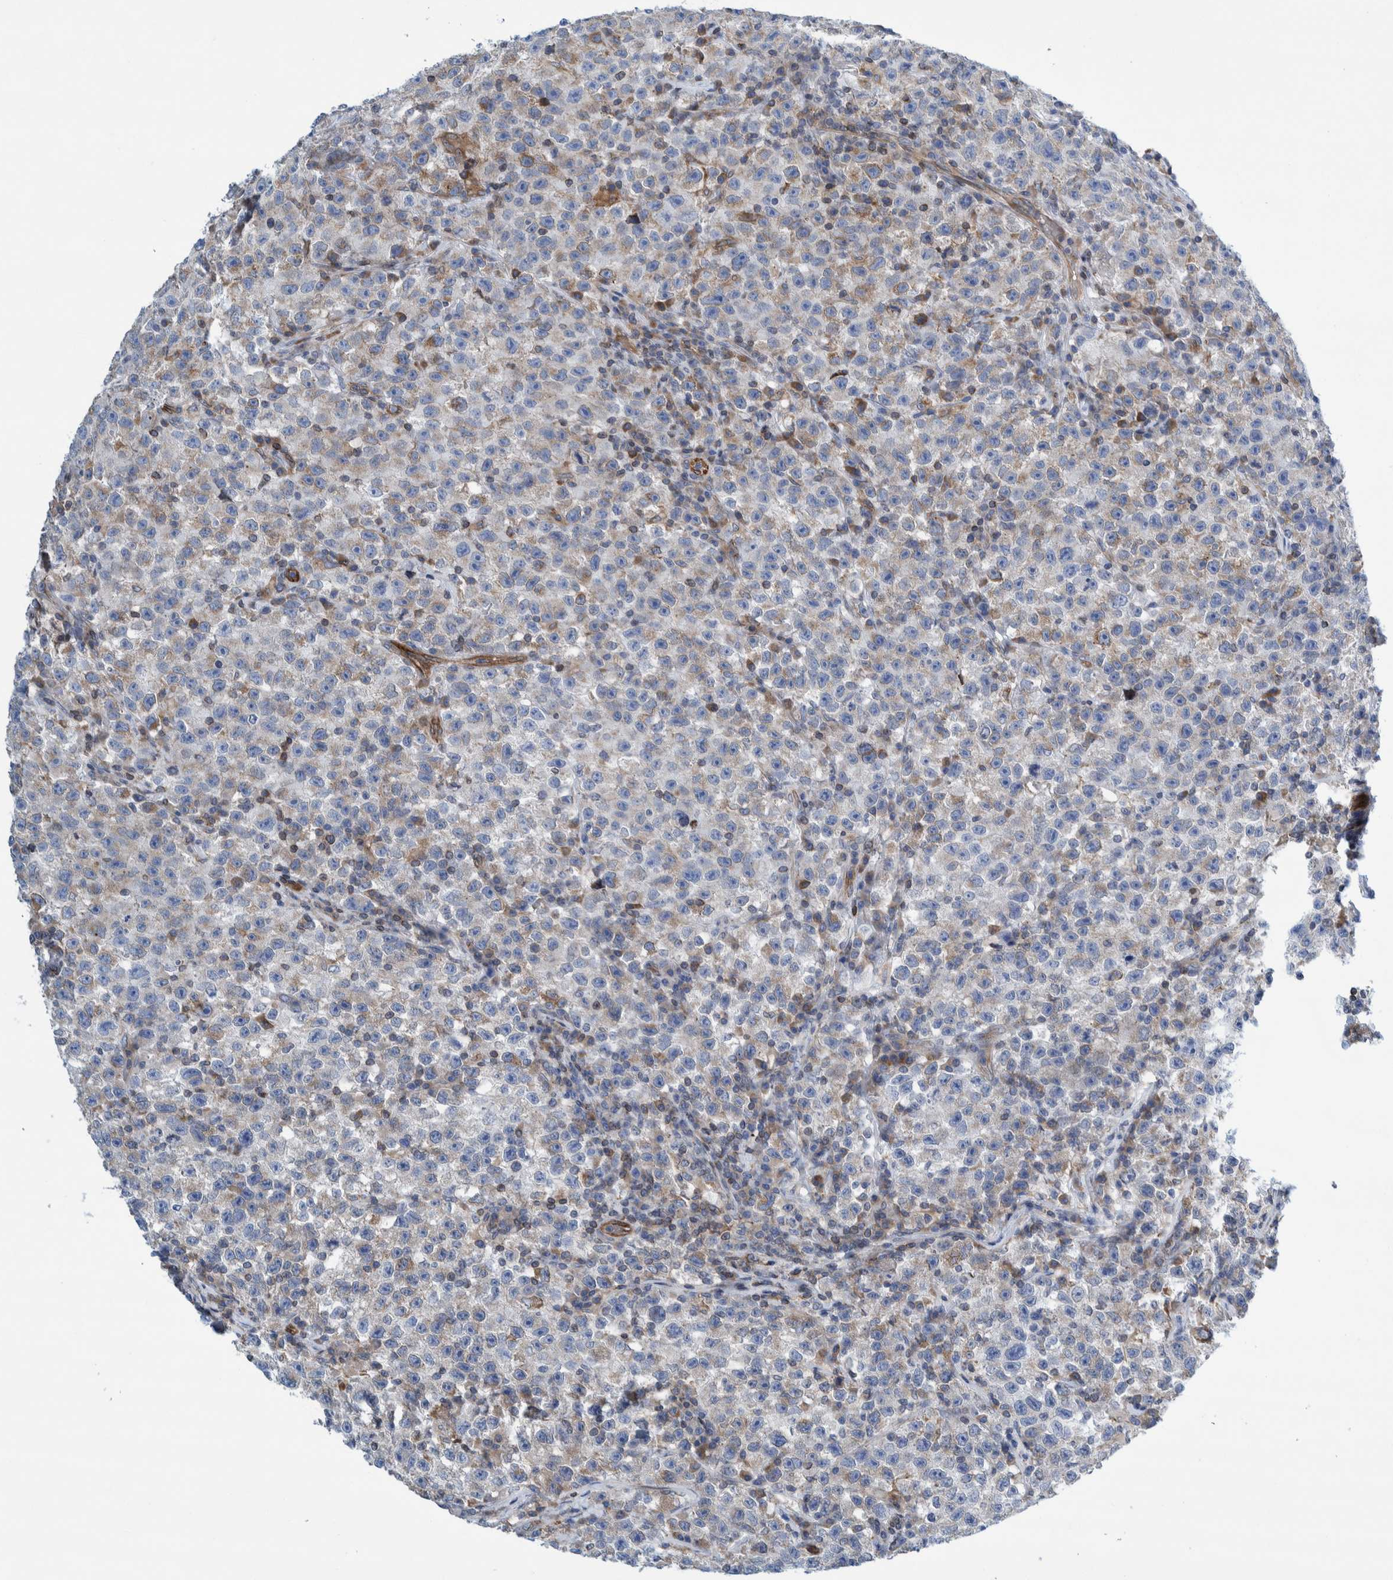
{"staining": {"intensity": "weak", "quantity": "<25%", "location": "cytoplasmic/membranous"}, "tissue": "testis cancer", "cell_type": "Tumor cells", "image_type": "cancer", "snomed": [{"axis": "morphology", "description": "Seminoma, NOS"}, {"axis": "topography", "description": "Testis"}], "caption": "Seminoma (testis) stained for a protein using immunohistochemistry (IHC) reveals no positivity tumor cells.", "gene": "THEM6", "patient": {"sex": "male", "age": 22}}